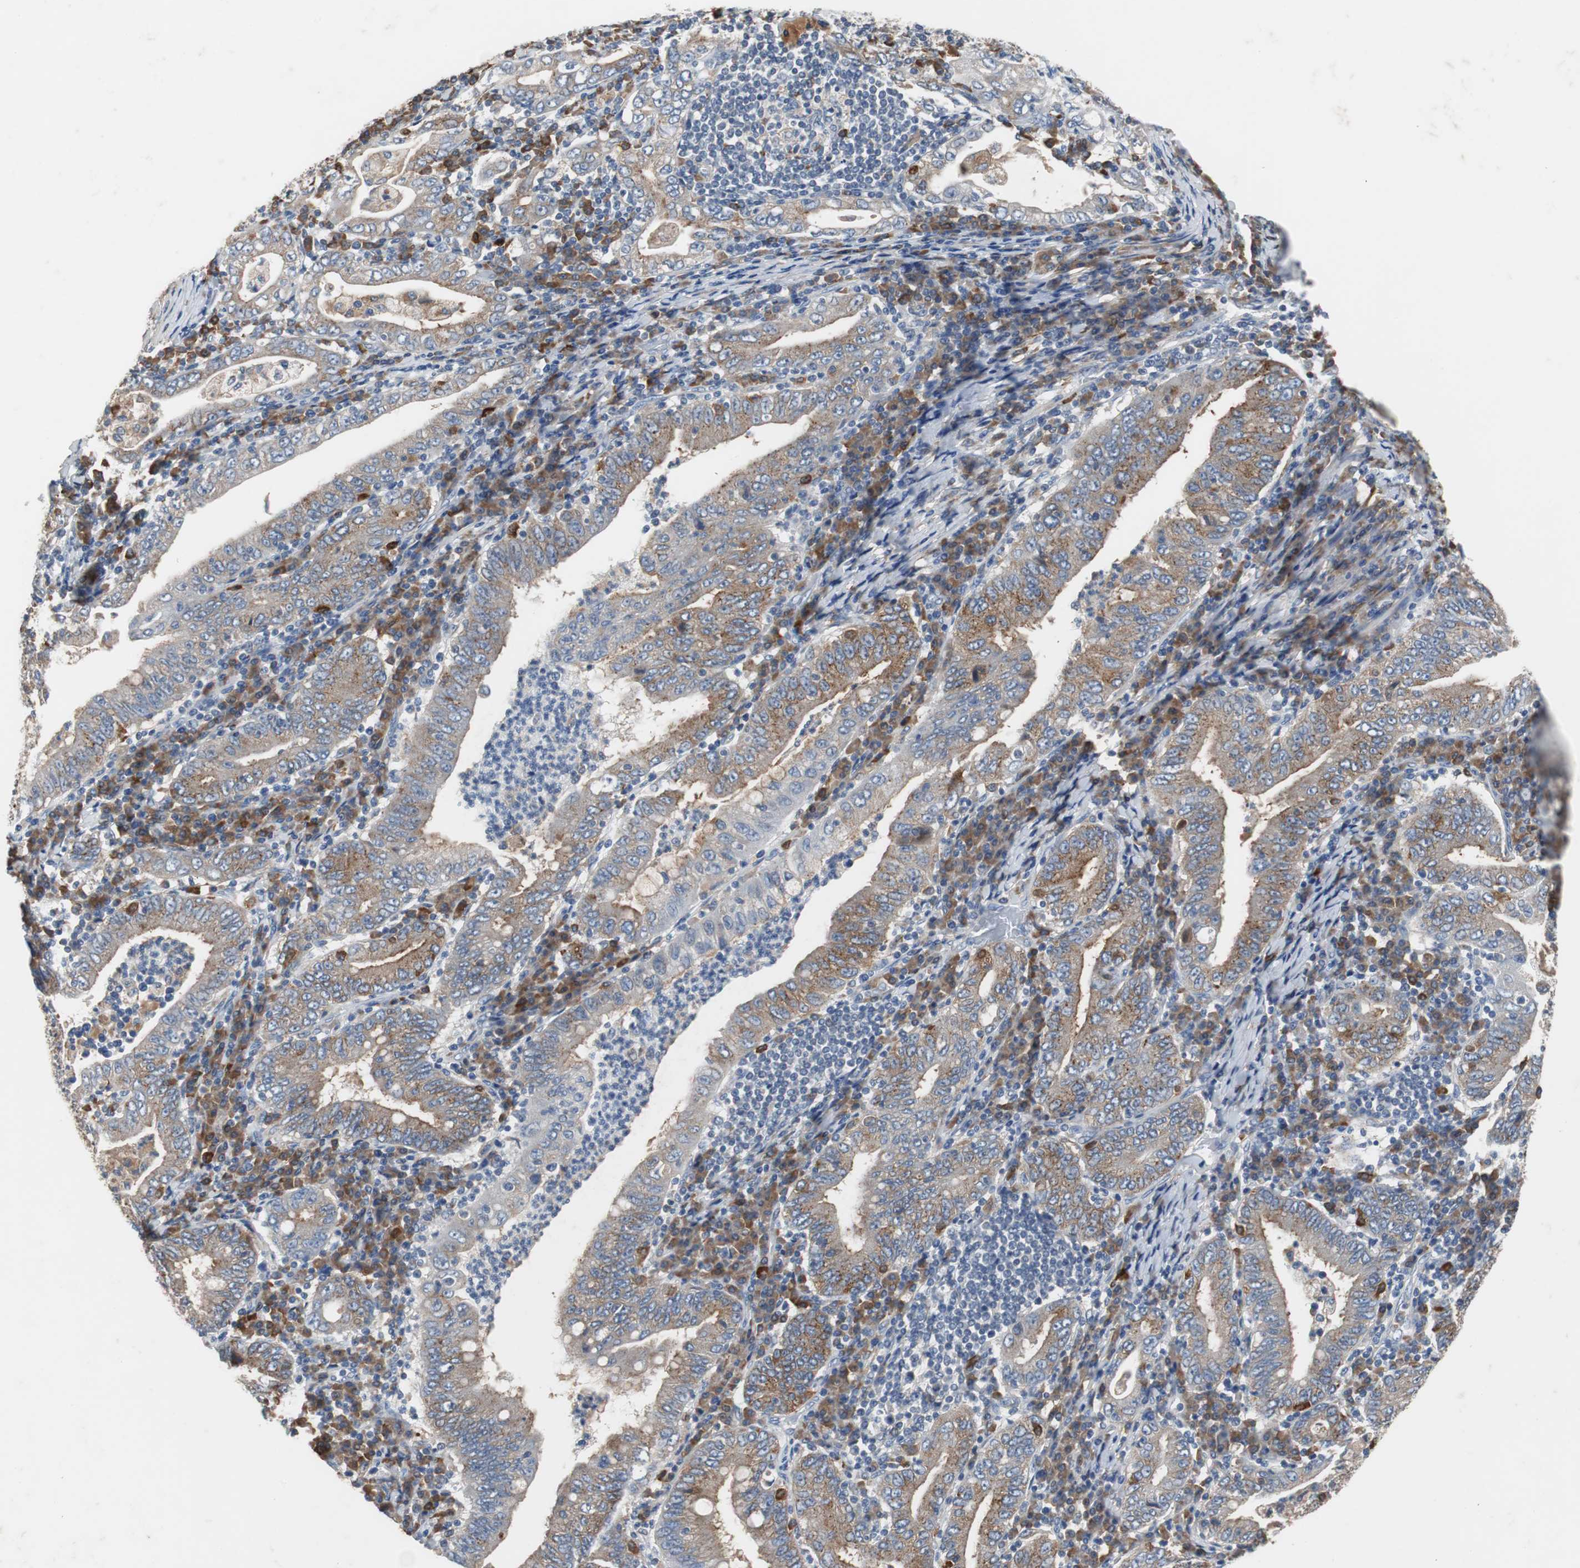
{"staining": {"intensity": "weak", "quantity": "25%-75%", "location": "cytoplasmic/membranous"}, "tissue": "stomach cancer", "cell_type": "Tumor cells", "image_type": "cancer", "snomed": [{"axis": "morphology", "description": "Normal tissue, NOS"}, {"axis": "morphology", "description": "Adenocarcinoma, NOS"}, {"axis": "topography", "description": "Esophagus"}, {"axis": "topography", "description": "Stomach, upper"}, {"axis": "topography", "description": "Peripheral nerve tissue"}], "caption": "Stomach cancer stained for a protein (brown) displays weak cytoplasmic/membranous positive expression in about 25%-75% of tumor cells.", "gene": "SORT1", "patient": {"sex": "male", "age": 62}}